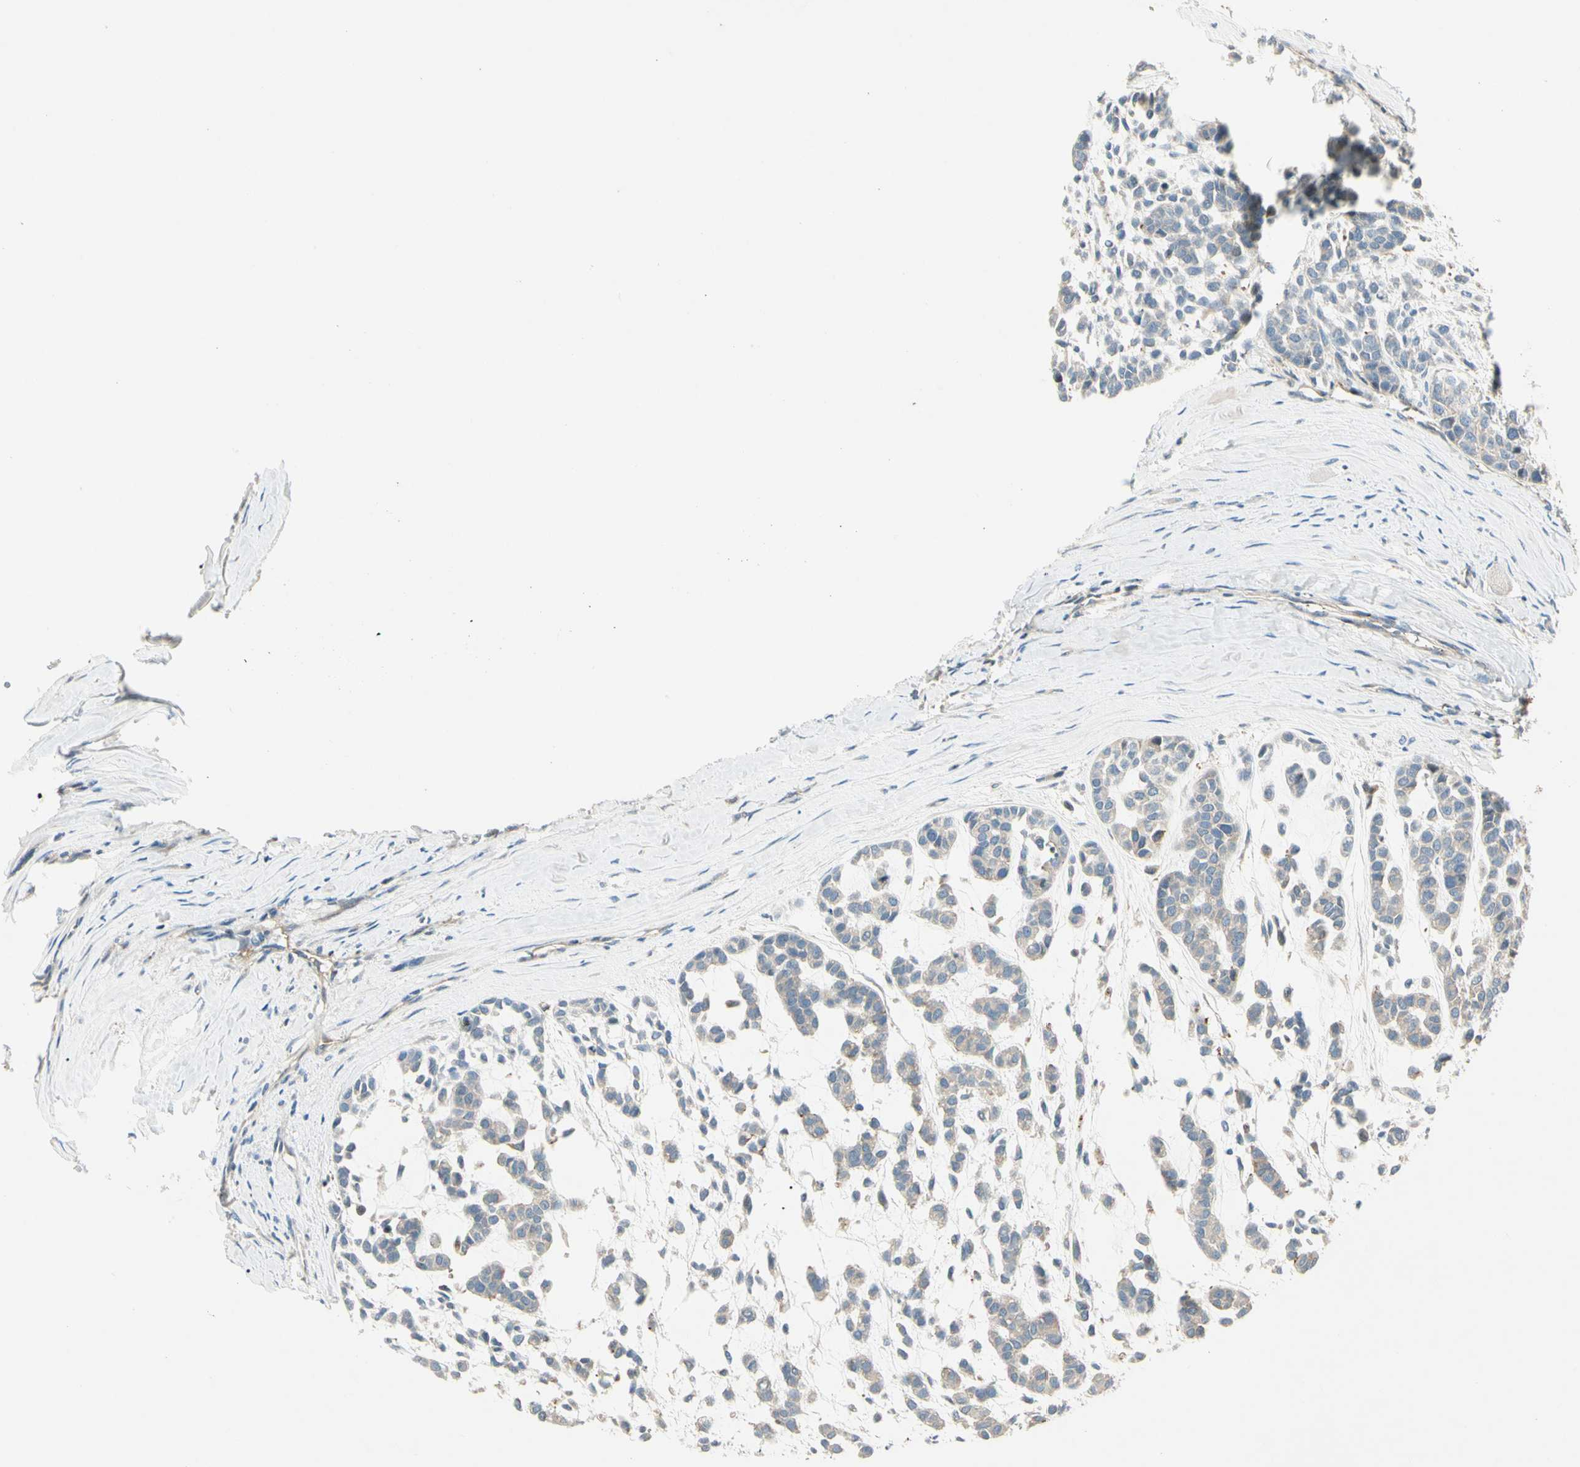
{"staining": {"intensity": "weak", "quantity": ">75%", "location": "cytoplasmic/membranous"}, "tissue": "head and neck cancer", "cell_type": "Tumor cells", "image_type": "cancer", "snomed": [{"axis": "morphology", "description": "Adenocarcinoma, NOS"}, {"axis": "morphology", "description": "Adenoma, NOS"}, {"axis": "topography", "description": "Head-Neck"}], "caption": "A brown stain labels weak cytoplasmic/membranous expression of a protein in head and neck adenoma tumor cells.", "gene": "CDH6", "patient": {"sex": "female", "age": 55}}